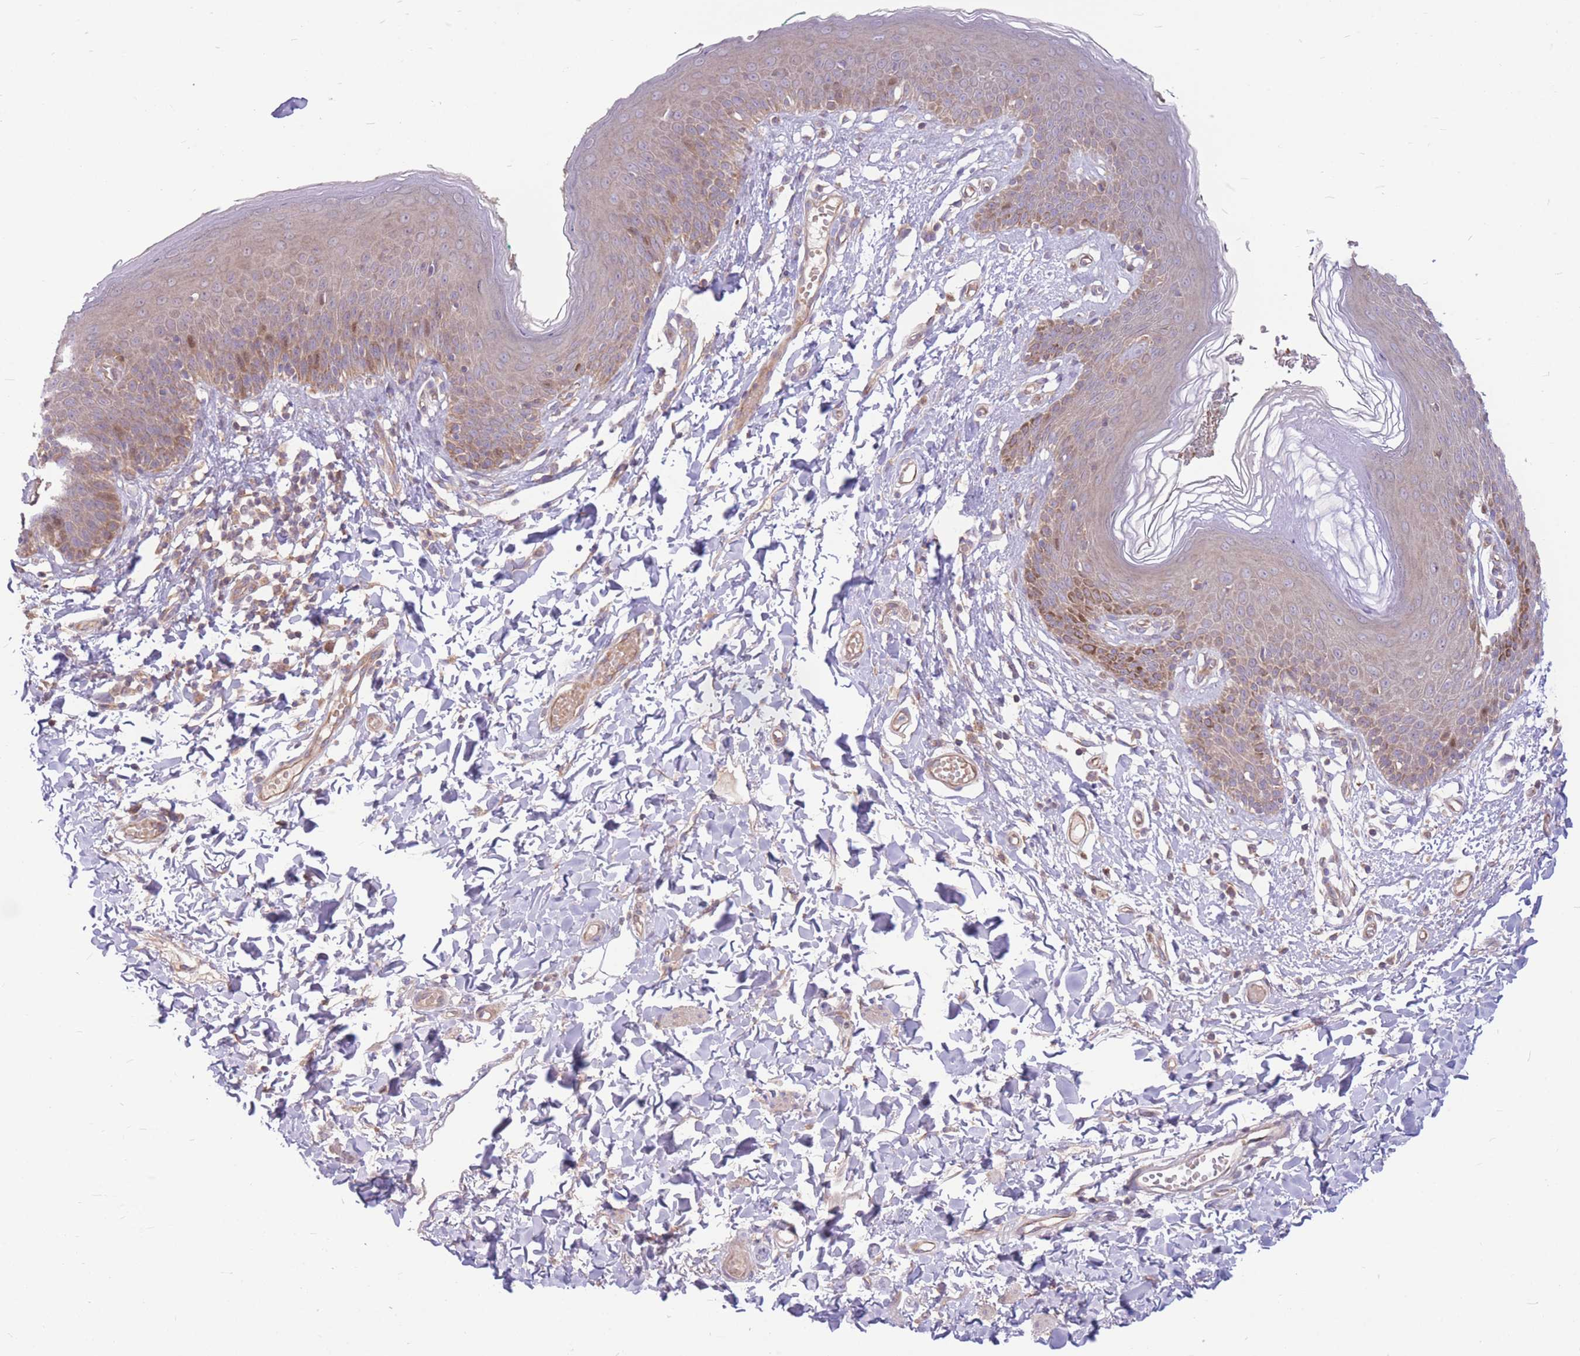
{"staining": {"intensity": "strong", "quantity": "<25%", "location": "cytoplasmic/membranous,nuclear"}, "tissue": "skin", "cell_type": "Epidermal cells", "image_type": "normal", "snomed": [{"axis": "morphology", "description": "Normal tissue, NOS"}, {"axis": "topography", "description": "Vulva"}], "caption": "Approximately <25% of epidermal cells in unremarkable skin display strong cytoplasmic/membranous,nuclear protein expression as visualized by brown immunohistochemical staining.", "gene": "GMNN", "patient": {"sex": "female", "age": 66}}